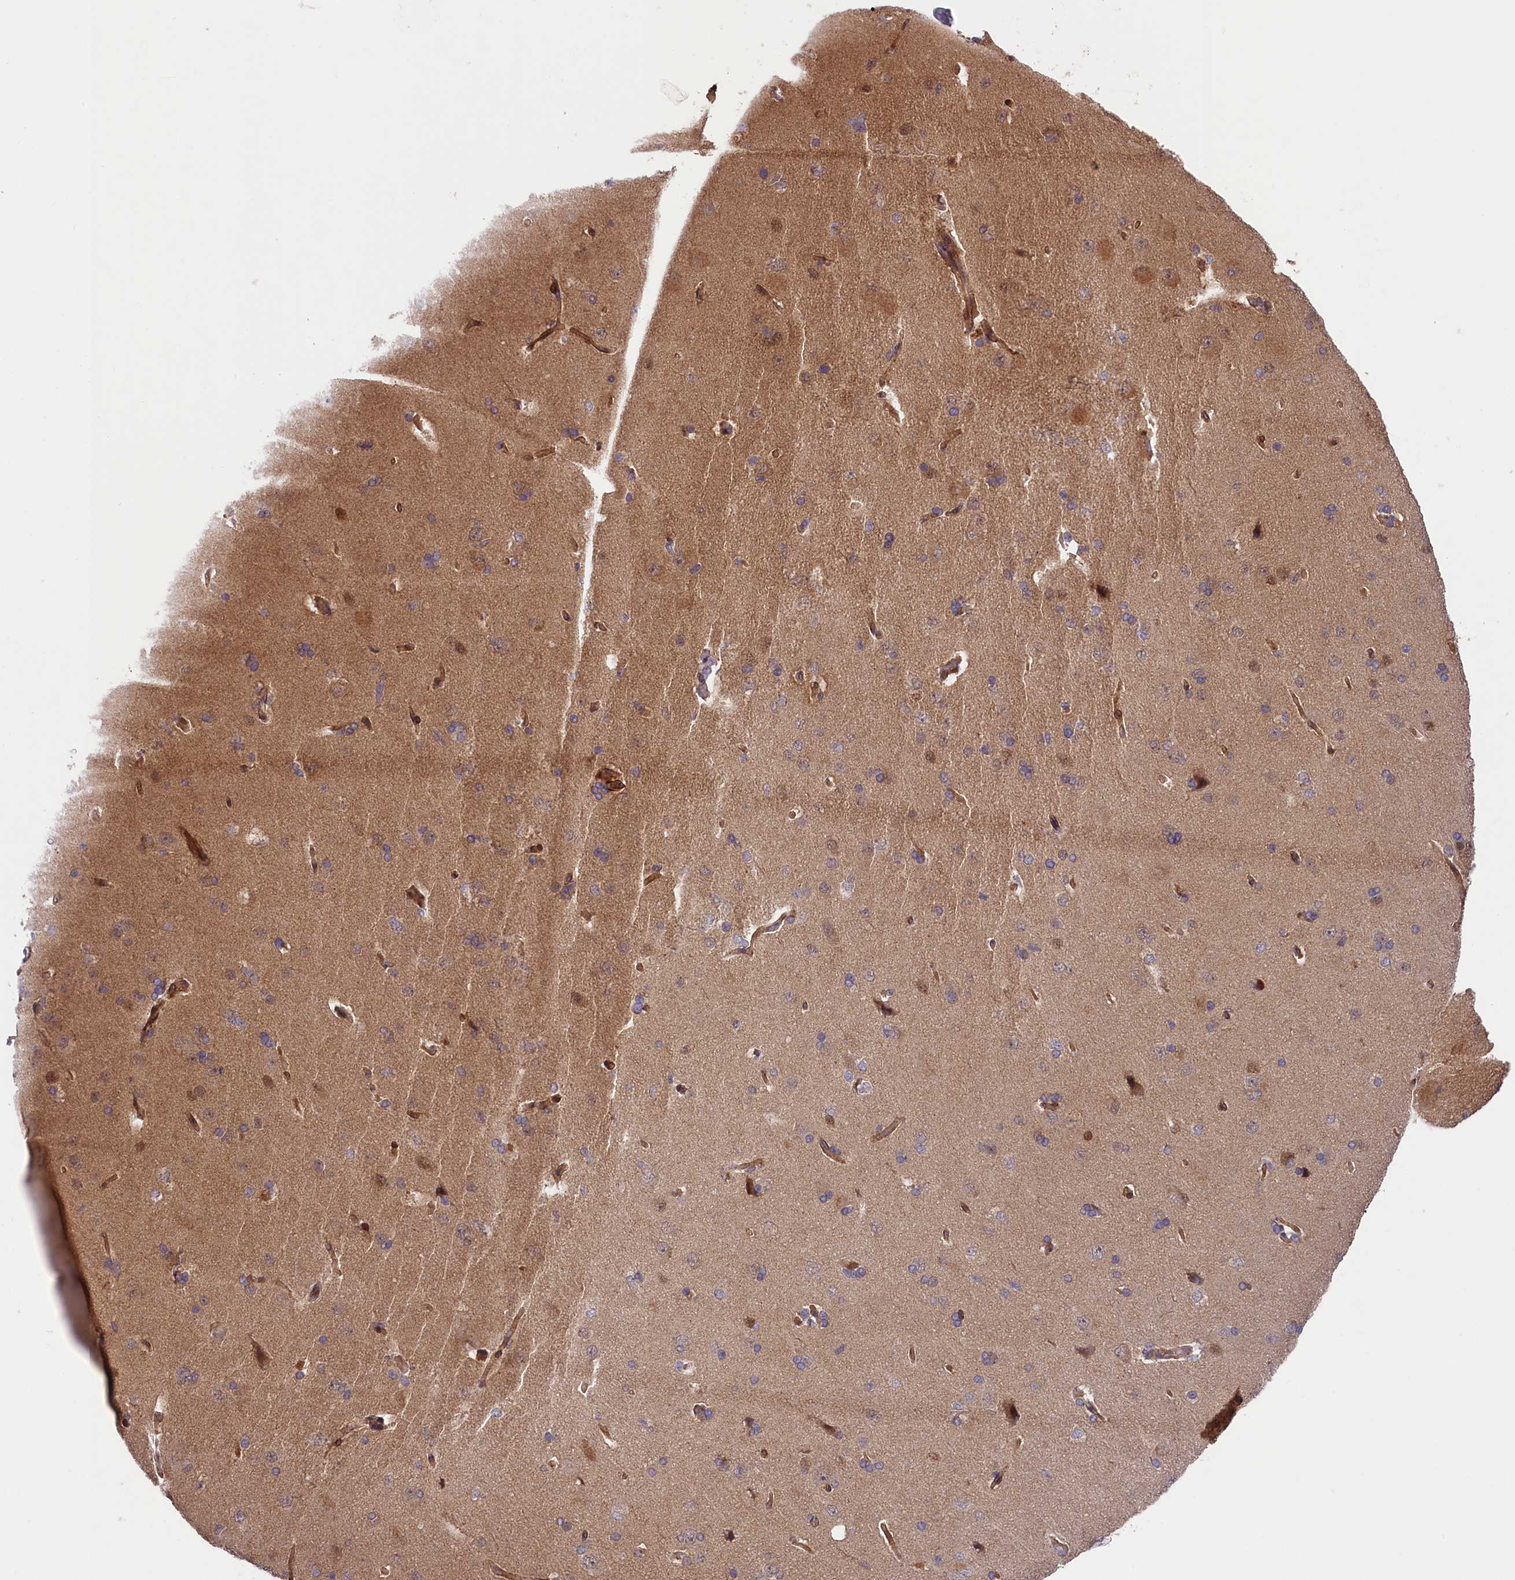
{"staining": {"intensity": "moderate", "quantity": ">75%", "location": "cytoplasmic/membranous"}, "tissue": "cerebral cortex", "cell_type": "Endothelial cells", "image_type": "normal", "snomed": [{"axis": "morphology", "description": "Normal tissue, NOS"}, {"axis": "topography", "description": "Cerebral cortex"}], "caption": "Protein staining displays moderate cytoplasmic/membranous positivity in about >75% of endothelial cells in benign cerebral cortex.", "gene": "SNRK", "patient": {"sex": "male", "age": 62}}